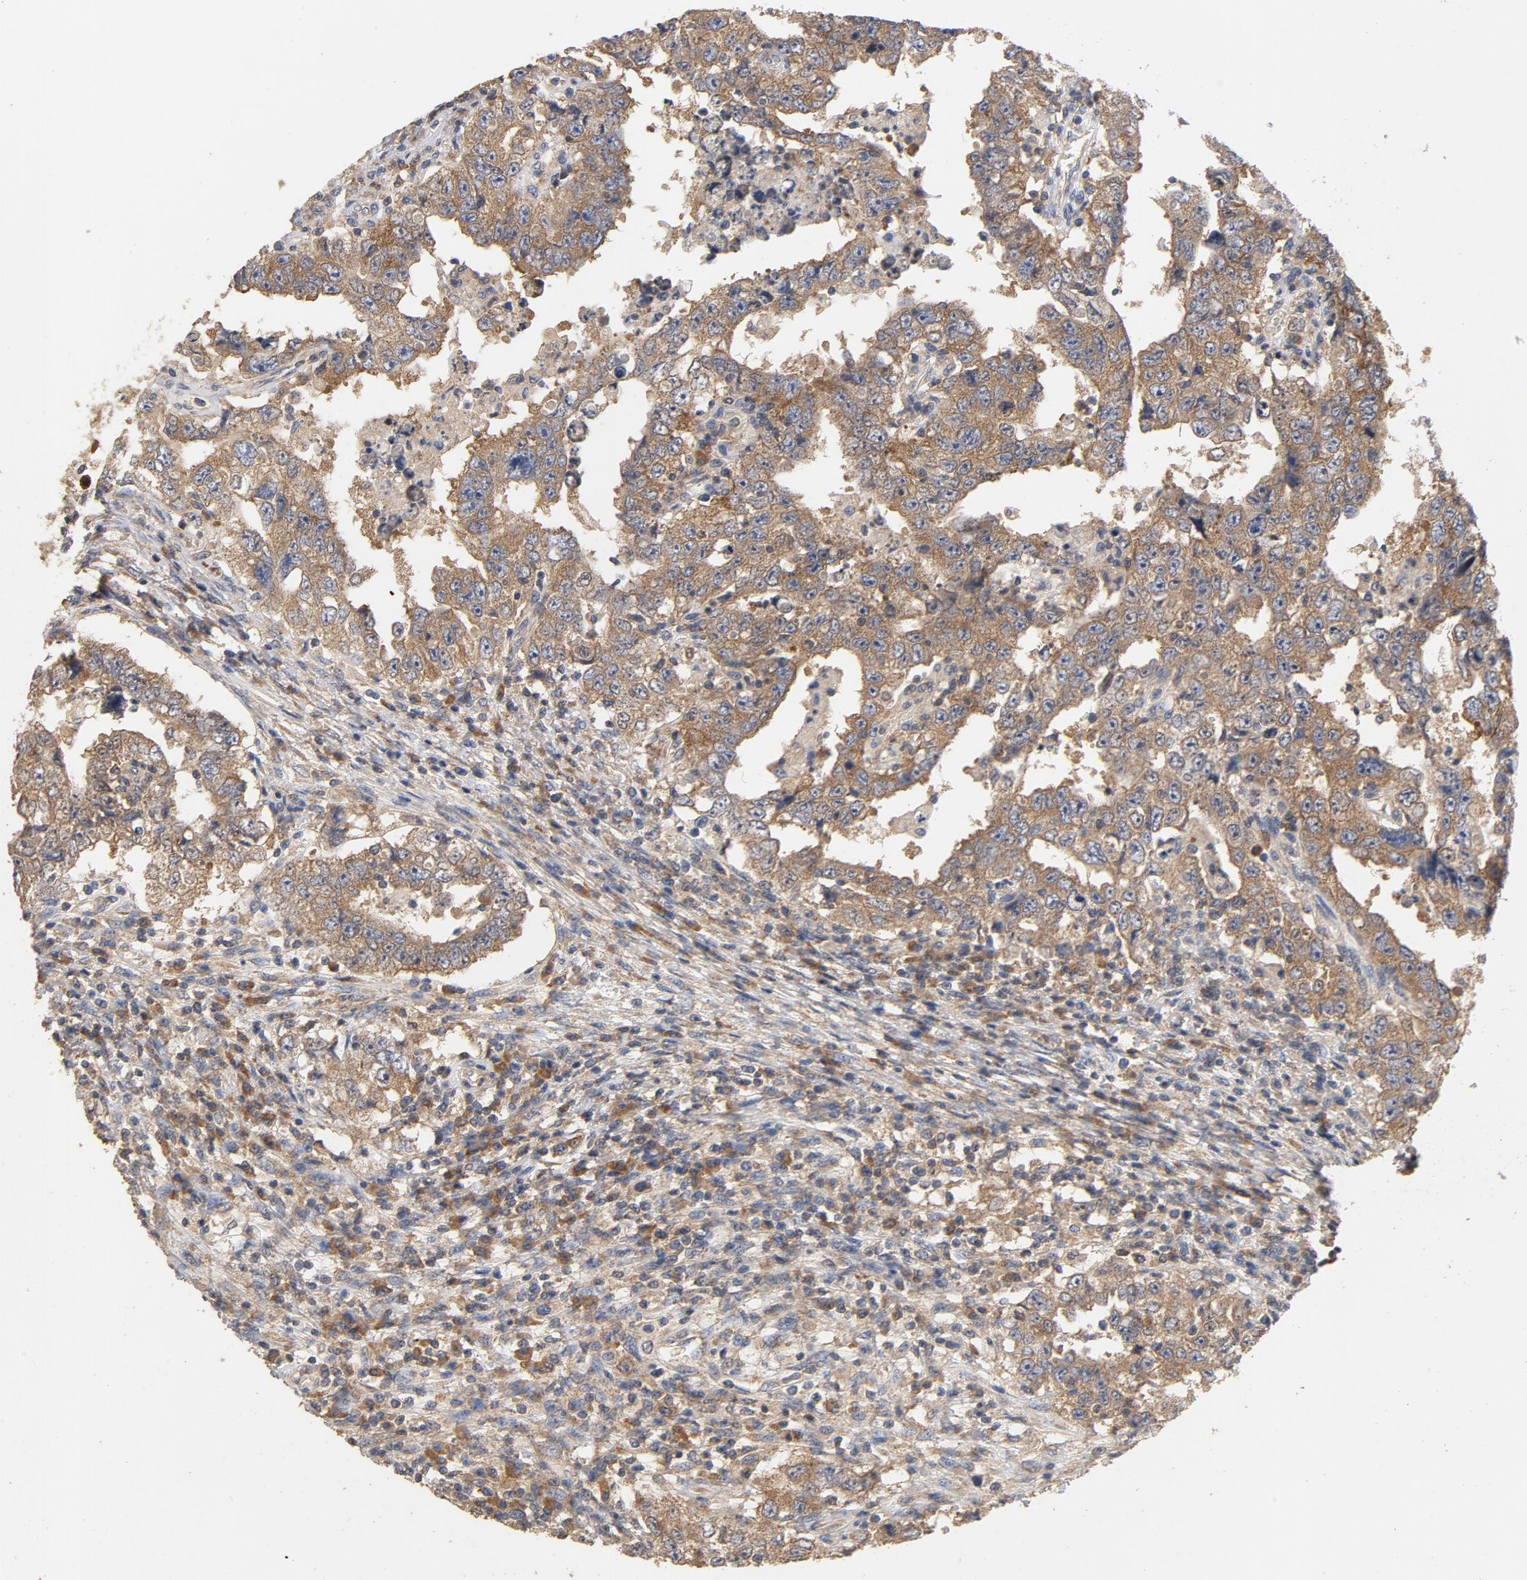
{"staining": {"intensity": "moderate", "quantity": ">75%", "location": "cytoplasmic/membranous"}, "tissue": "testis cancer", "cell_type": "Tumor cells", "image_type": "cancer", "snomed": [{"axis": "morphology", "description": "Carcinoma, Embryonal, NOS"}, {"axis": "topography", "description": "Testis"}], "caption": "A brown stain labels moderate cytoplasmic/membranous staining of a protein in human testis cancer tumor cells.", "gene": "DDX6", "patient": {"sex": "male", "age": 26}}